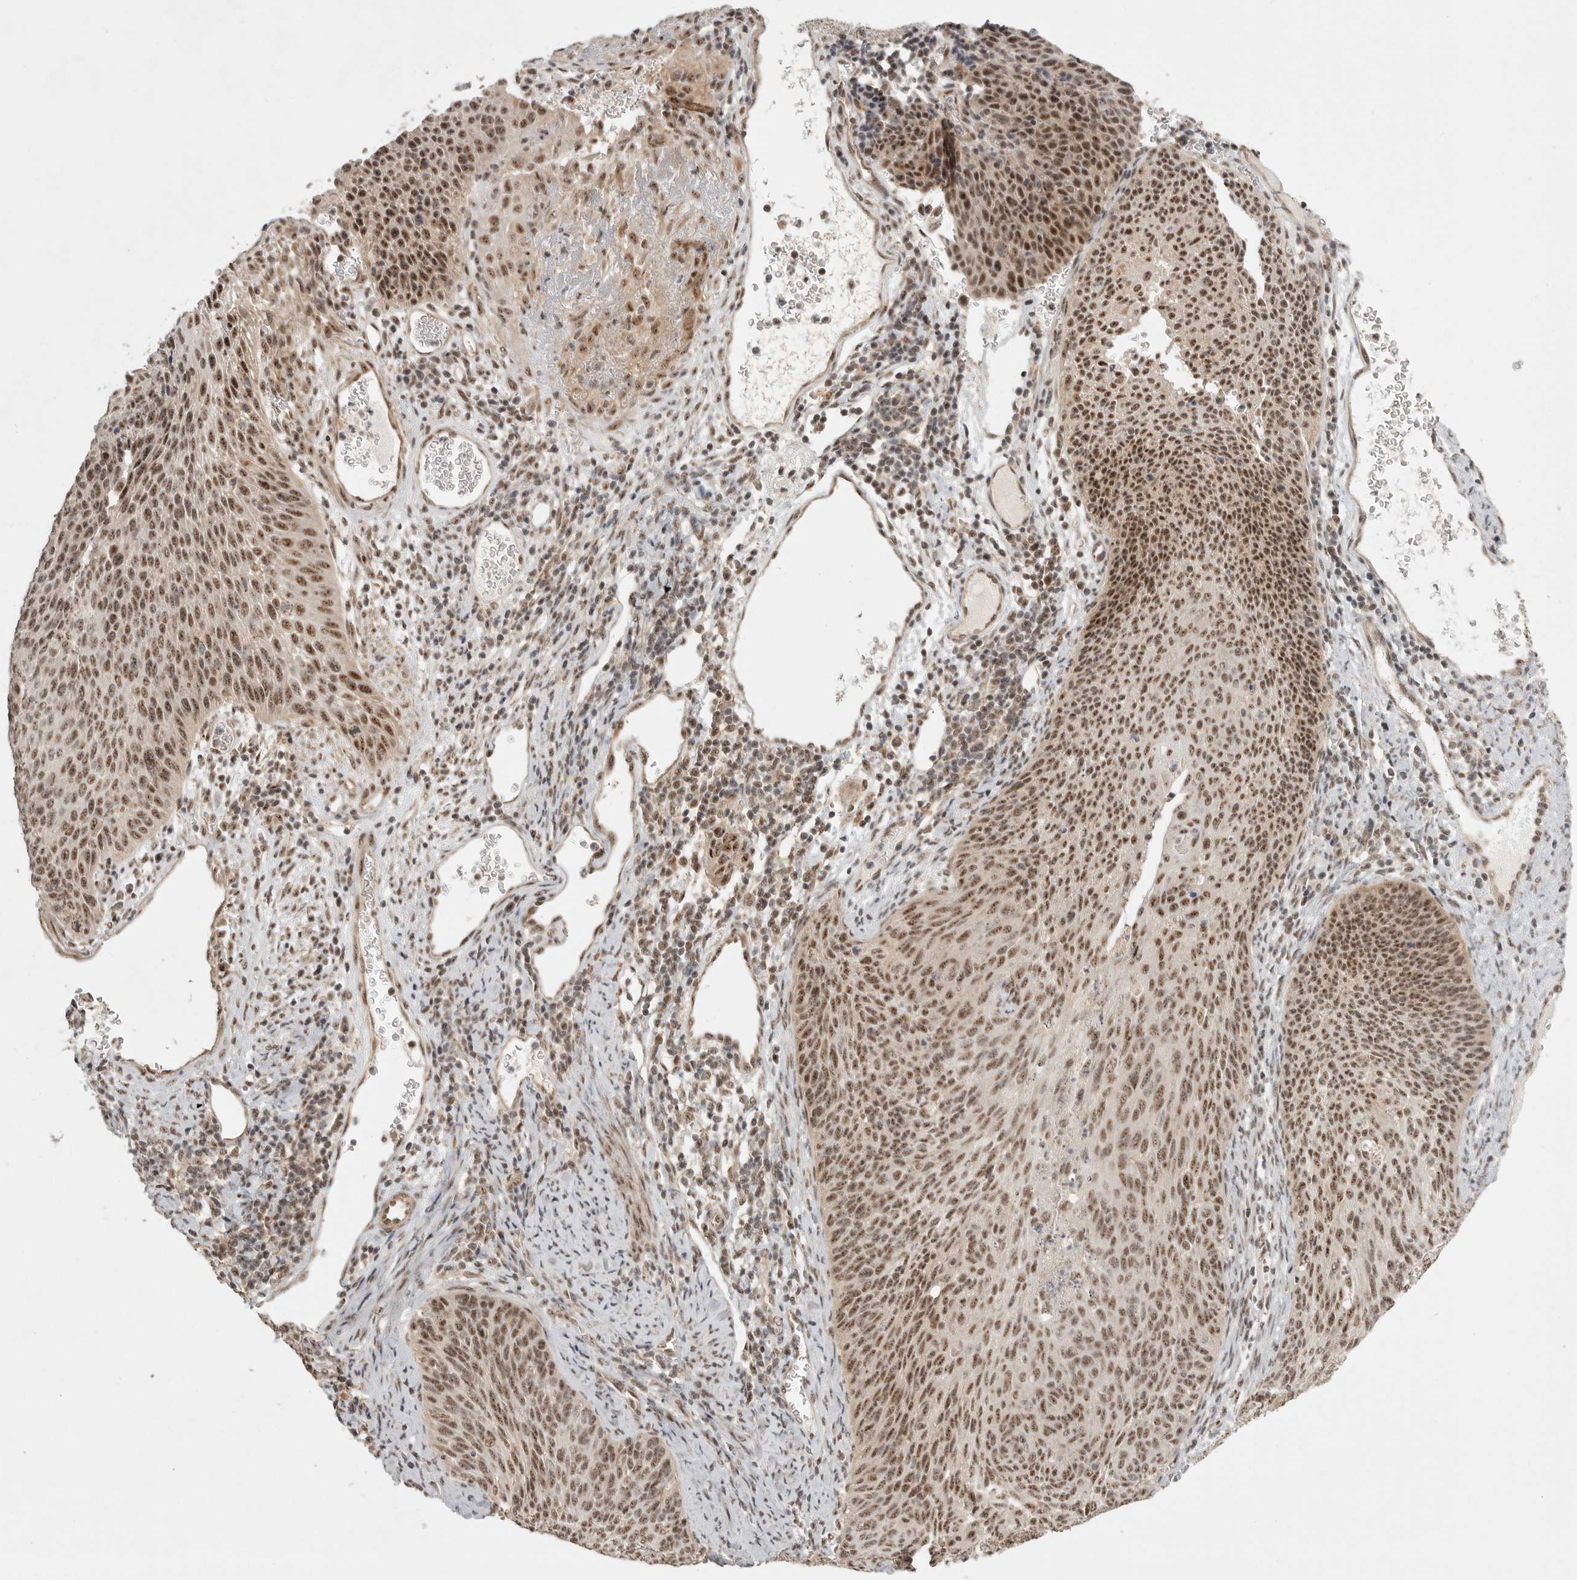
{"staining": {"intensity": "strong", "quantity": ">75%", "location": "nuclear"}, "tissue": "cervical cancer", "cell_type": "Tumor cells", "image_type": "cancer", "snomed": [{"axis": "morphology", "description": "Squamous cell carcinoma, NOS"}, {"axis": "topography", "description": "Cervix"}], "caption": "Tumor cells show strong nuclear expression in approximately >75% of cells in cervical cancer (squamous cell carcinoma).", "gene": "POMP", "patient": {"sex": "female", "age": 55}}